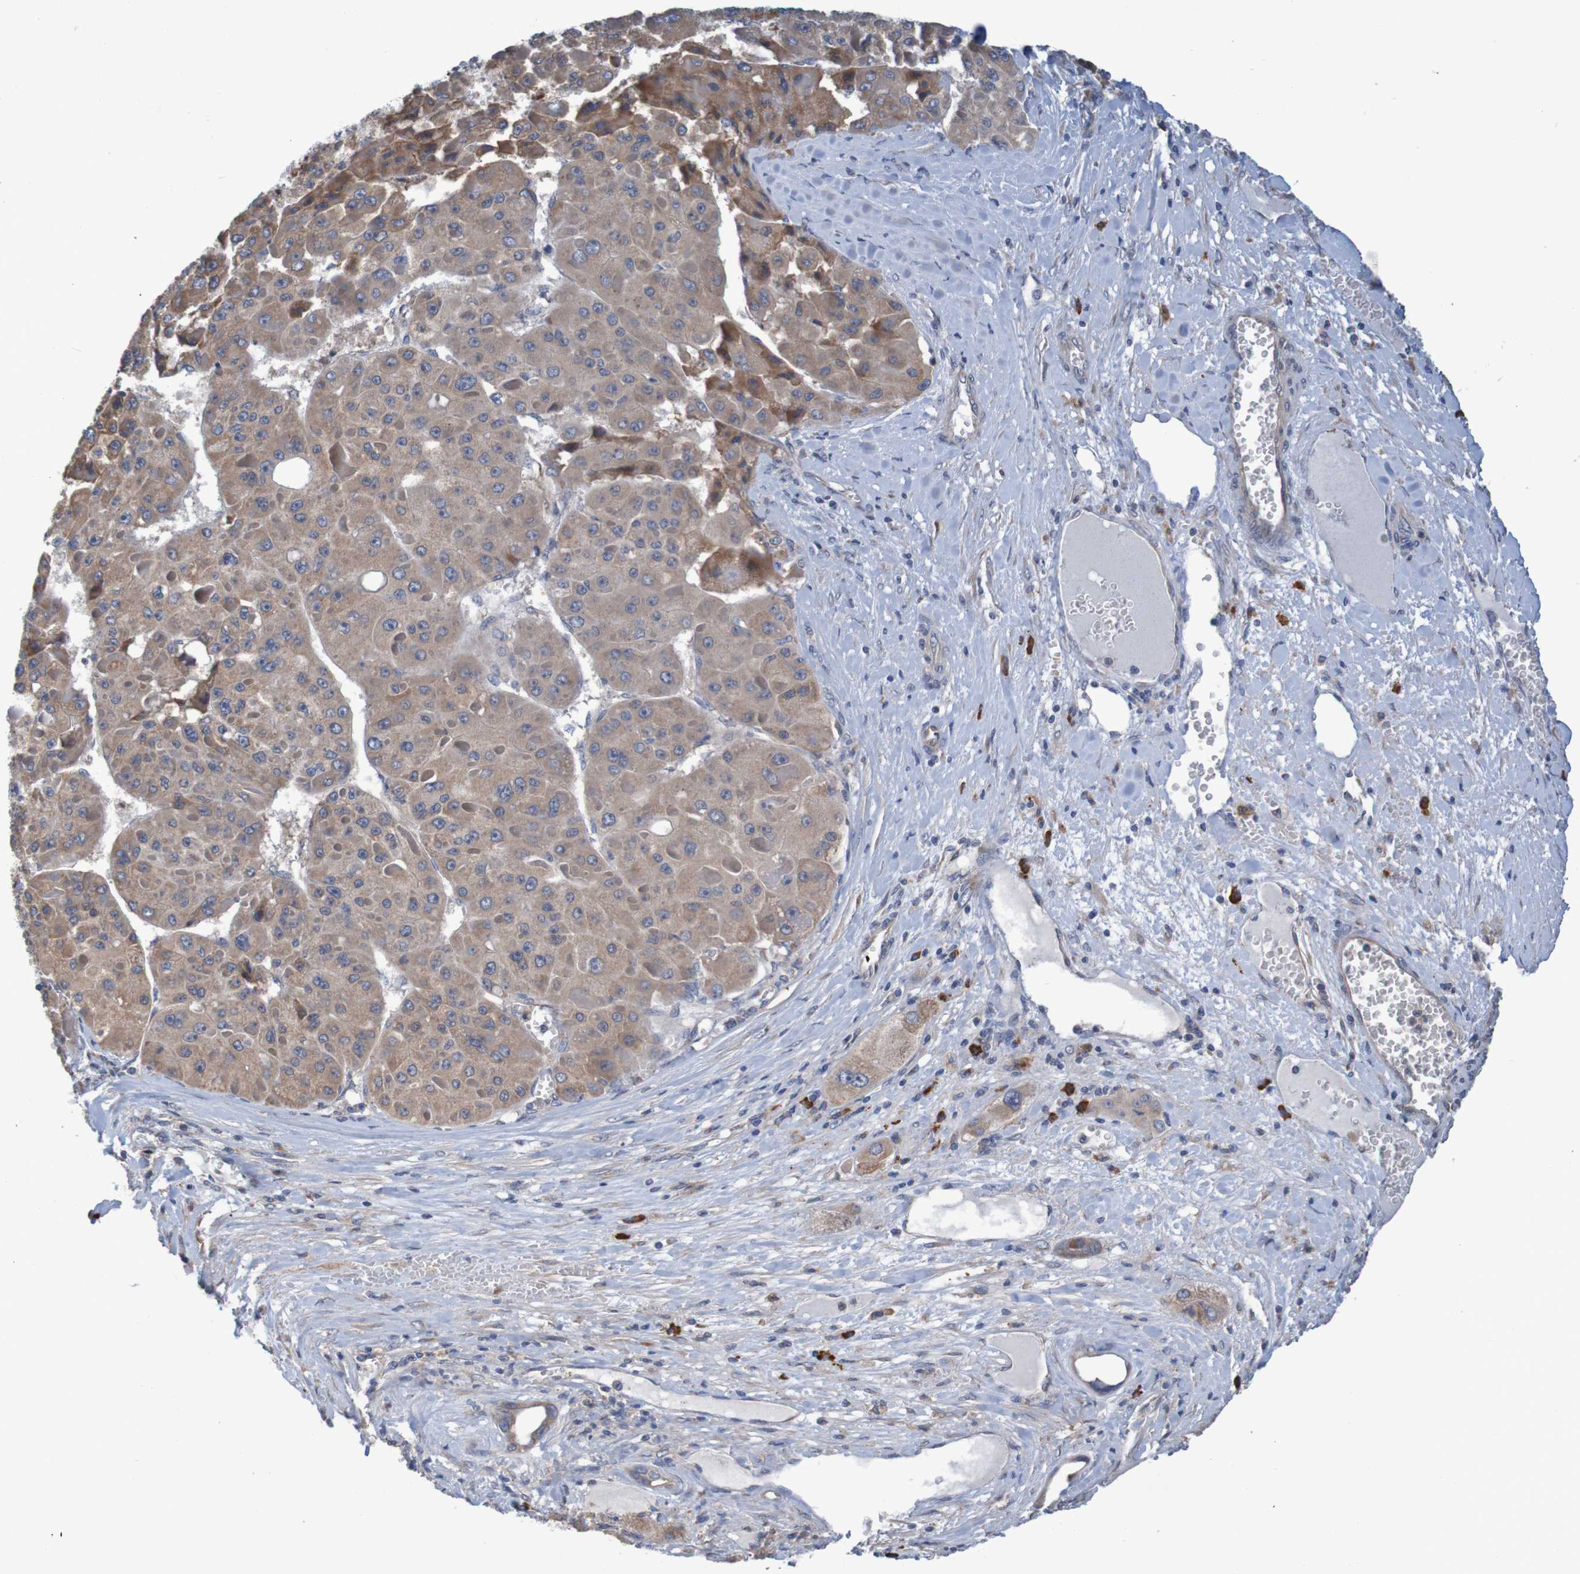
{"staining": {"intensity": "moderate", "quantity": ">75%", "location": "cytoplasmic/membranous"}, "tissue": "liver cancer", "cell_type": "Tumor cells", "image_type": "cancer", "snomed": [{"axis": "morphology", "description": "Carcinoma, Hepatocellular, NOS"}, {"axis": "topography", "description": "Liver"}], "caption": "IHC (DAB) staining of liver cancer reveals moderate cytoplasmic/membranous protein expression in approximately >75% of tumor cells.", "gene": "CLDN18", "patient": {"sex": "female", "age": 73}}